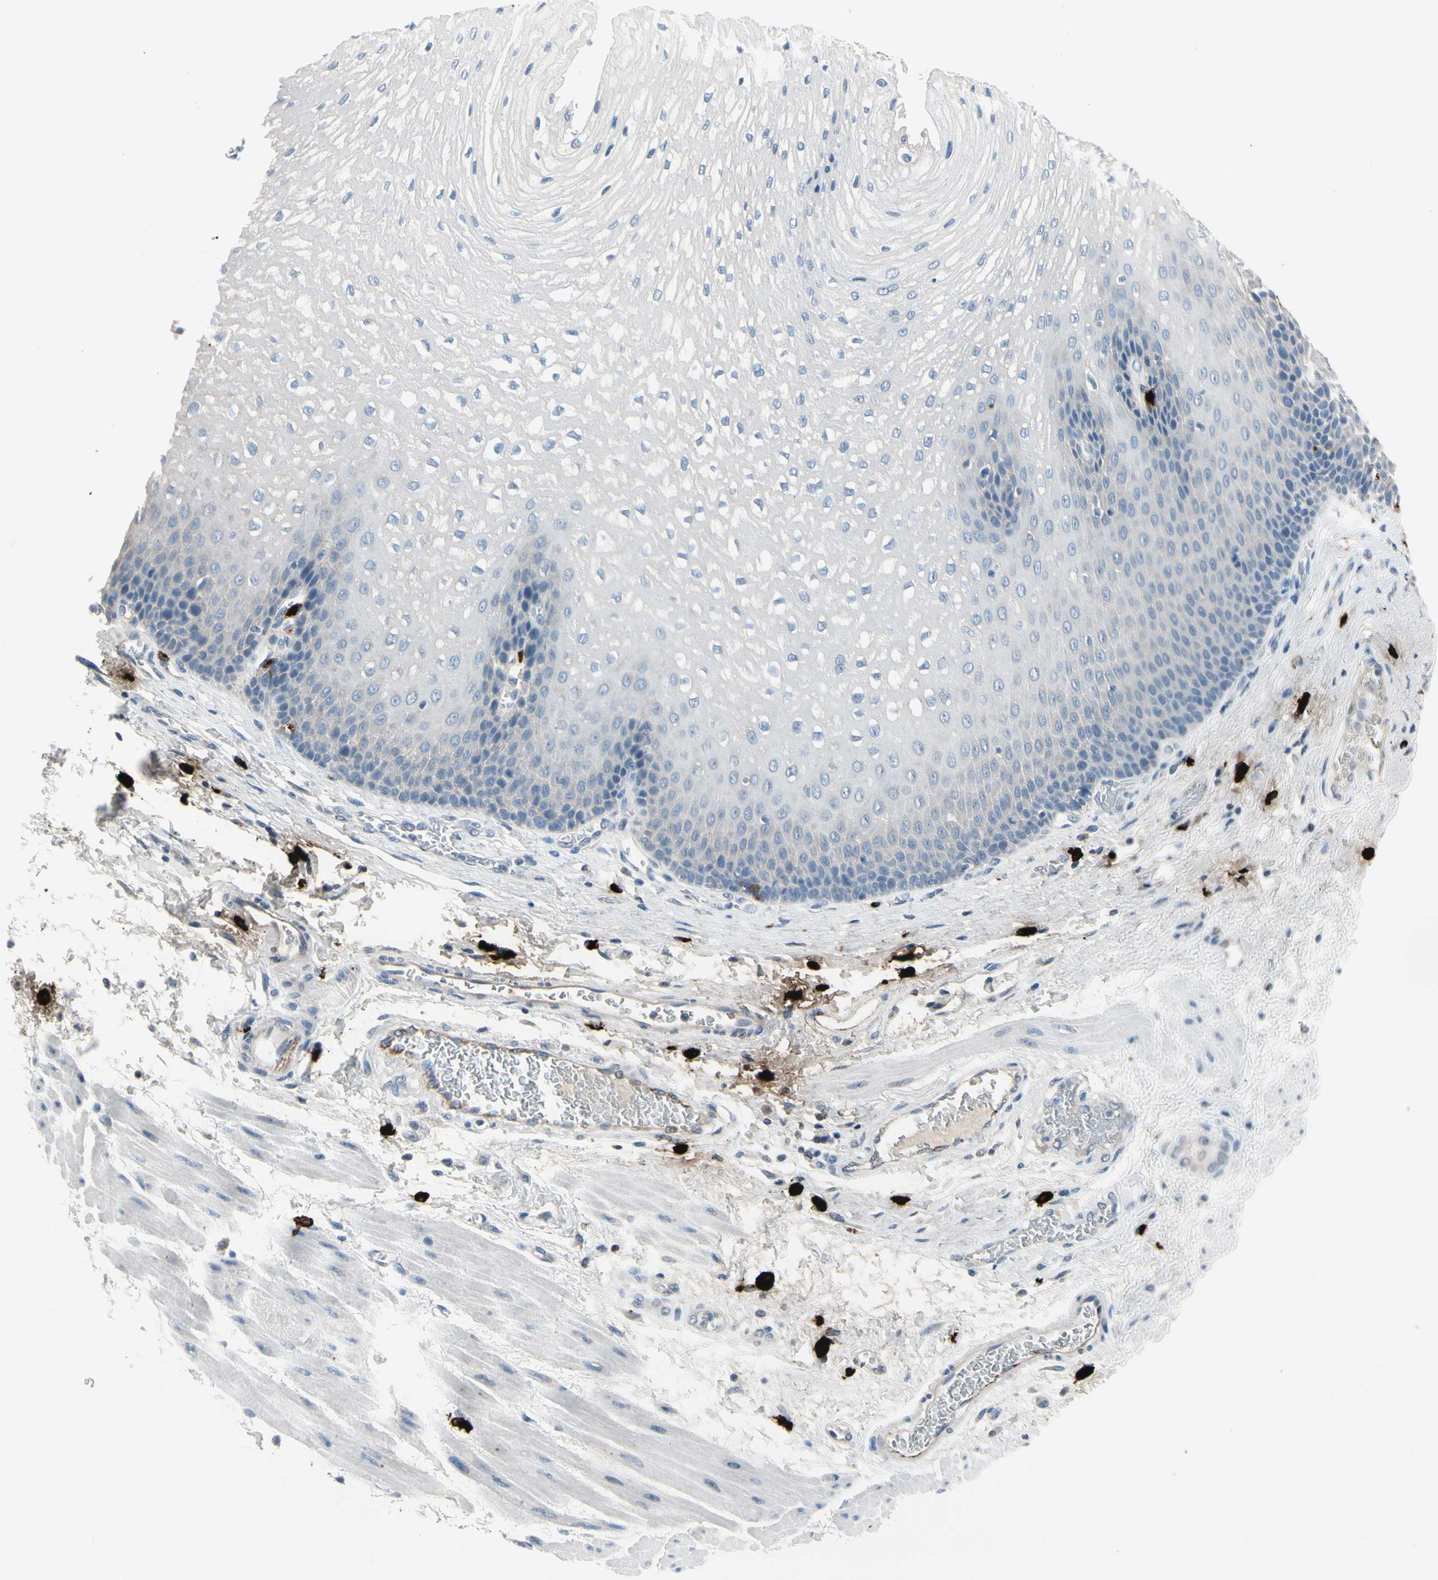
{"staining": {"intensity": "negative", "quantity": "none", "location": "none"}, "tissue": "esophagus", "cell_type": "Squamous epithelial cells", "image_type": "normal", "snomed": [{"axis": "morphology", "description": "Normal tissue, NOS"}, {"axis": "topography", "description": "Esophagus"}], "caption": "Immunohistochemistry photomicrograph of unremarkable human esophagus stained for a protein (brown), which reveals no positivity in squamous epithelial cells. The staining was performed using DAB (3,3'-diaminobenzidine) to visualize the protein expression in brown, while the nuclei were stained in blue with hematoxylin (Magnification: 20x).", "gene": "CPA3", "patient": {"sex": "male", "age": 48}}